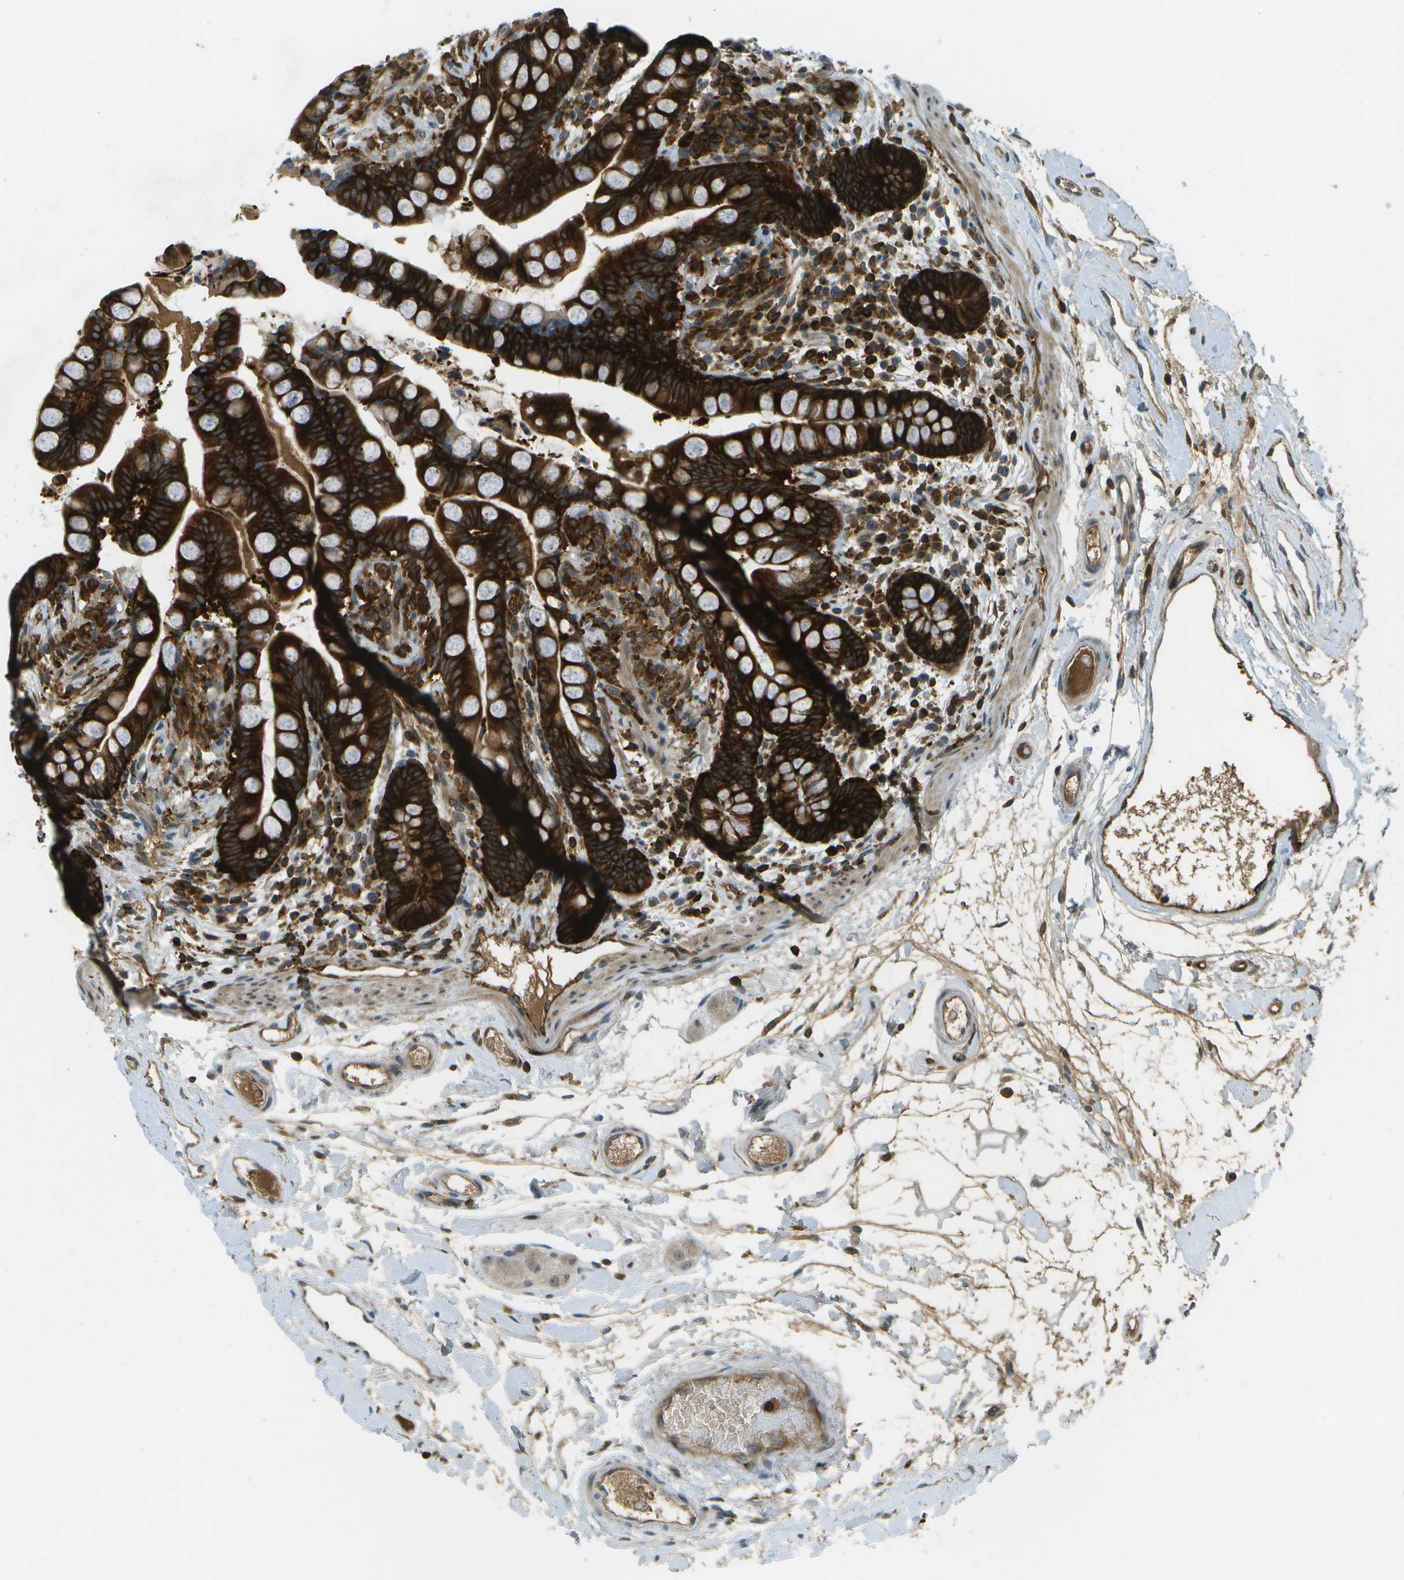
{"staining": {"intensity": "moderate", "quantity": "25%-75%", "location": "cytoplasmic/membranous"}, "tissue": "colon", "cell_type": "Endothelial cells", "image_type": "normal", "snomed": [{"axis": "morphology", "description": "Normal tissue, NOS"}, {"axis": "topography", "description": "Colon"}], "caption": "Protein staining of benign colon exhibits moderate cytoplasmic/membranous expression in approximately 25%-75% of endothelial cells. The protein of interest is shown in brown color, while the nuclei are stained blue.", "gene": "TMTC1", "patient": {"sex": "male", "age": 73}}